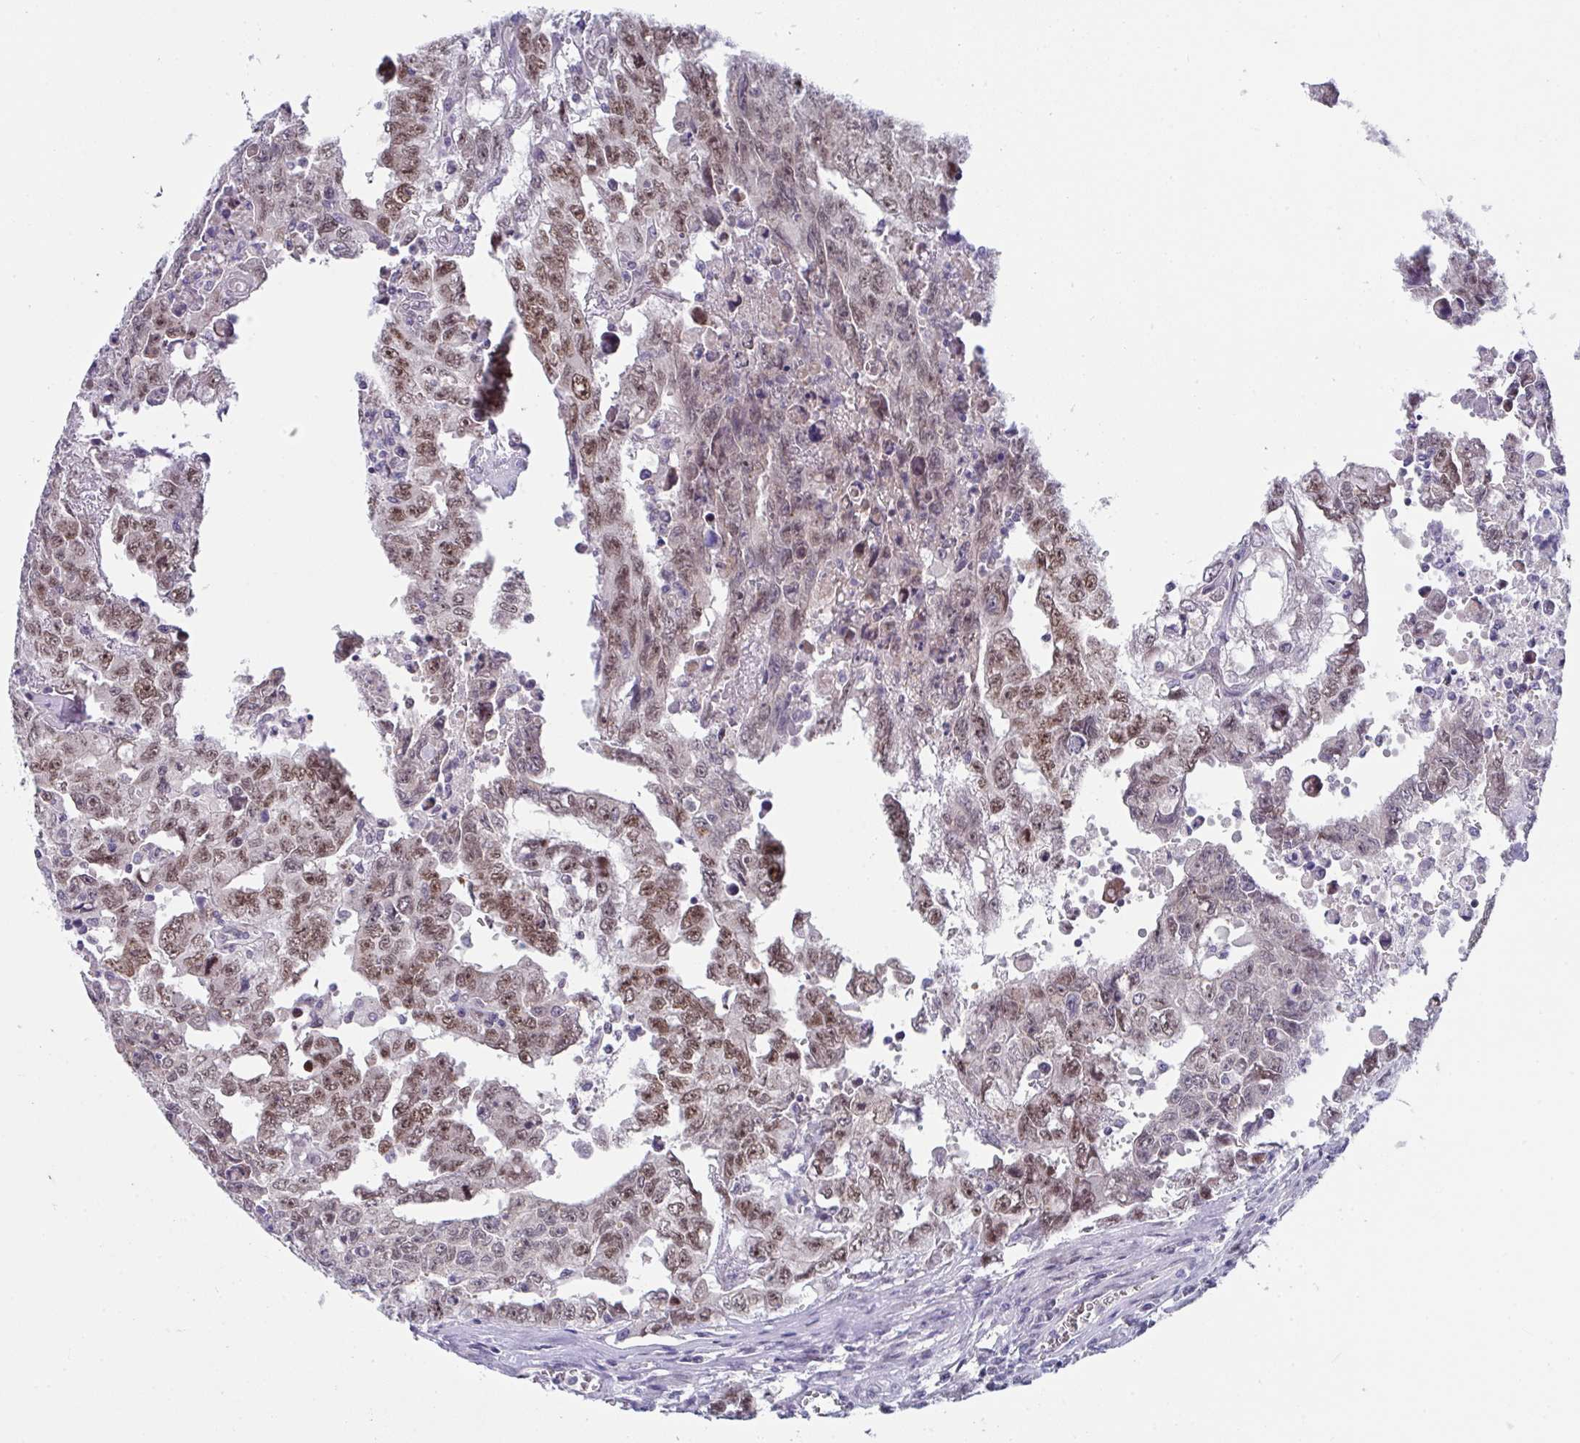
{"staining": {"intensity": "moderate", "quantity": ">75%", "location": "nuclear"}, "tissue": "testis cancer", "cell_type": "Tumor cells", "image_type": "cancer", "snomed": [{"axis": "morphology", "description": "Carcinoma, Embryonal, NOS"}, {"axis": "topography", "description": "Testis"}], "caption": "There is medium levels of moderate nuclear positivity in tumor cells of testis cancer, as demonstrated by immunohistochemical staining (brown color).", "gene": "RBM18", "patient": {"sex": "male", "age": 24}}